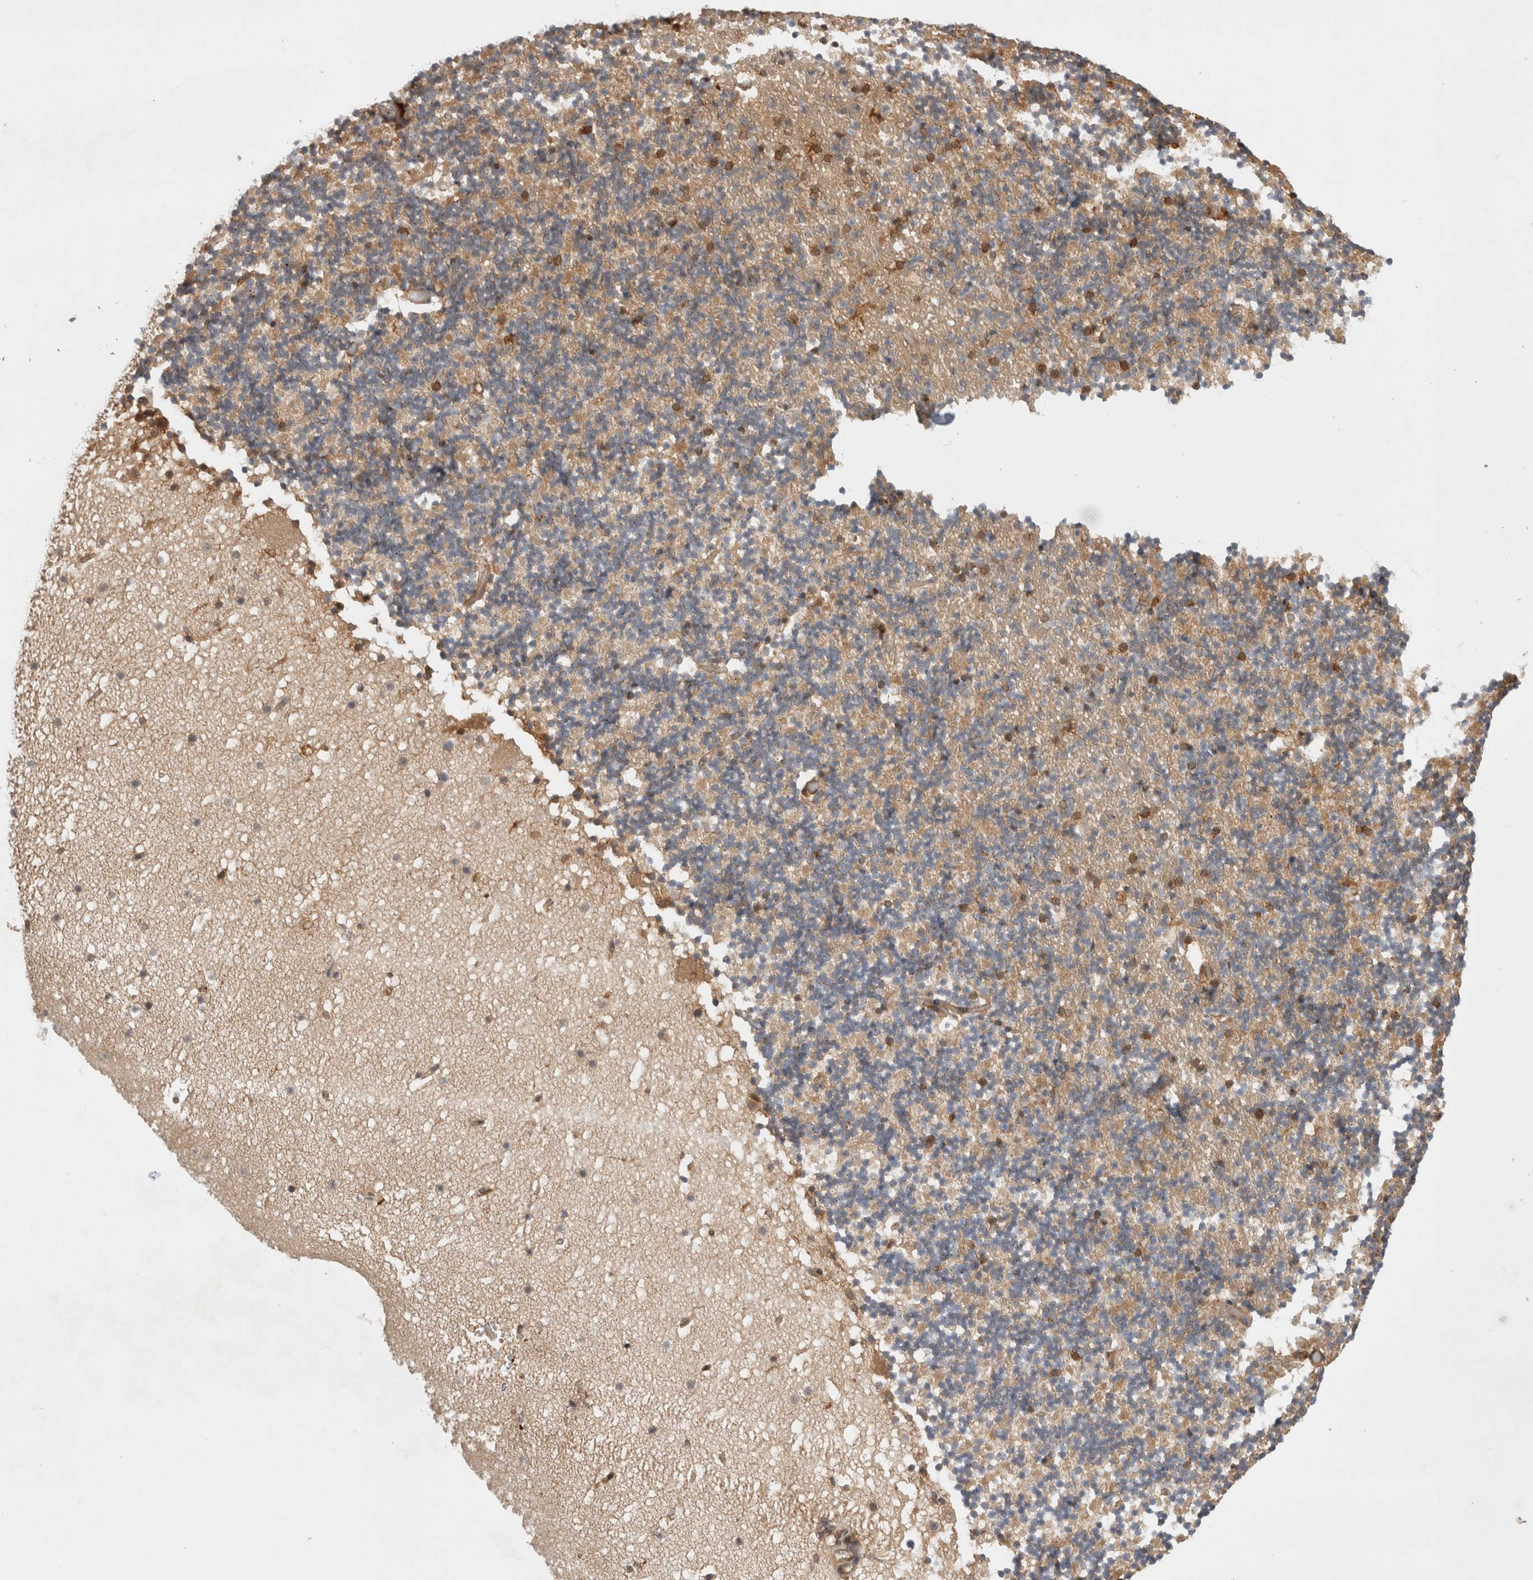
{"staining": {"intensity": "moderate", "quantity": "<25%", "location": "cytoplasmic/membranous,nuclear"}, "tissue": "cerebellum", "cell_type": "Cells in granular layer", "image_type": "normal", "snomed": [{"axis": "morphology", "description": "Normal tissue, NOS"}, {"axis": "topography", "description": "Cerebellum"}], "caption": "About <25% of cells in granular layer in benign cerebellum demonstrate moderate cytoplasmic/membranous,nuclear protein expression as visualized by brown immunohistochemical staining.", "gene": "OTUD6B", "patient": {"sex": "male", "age": 57}}